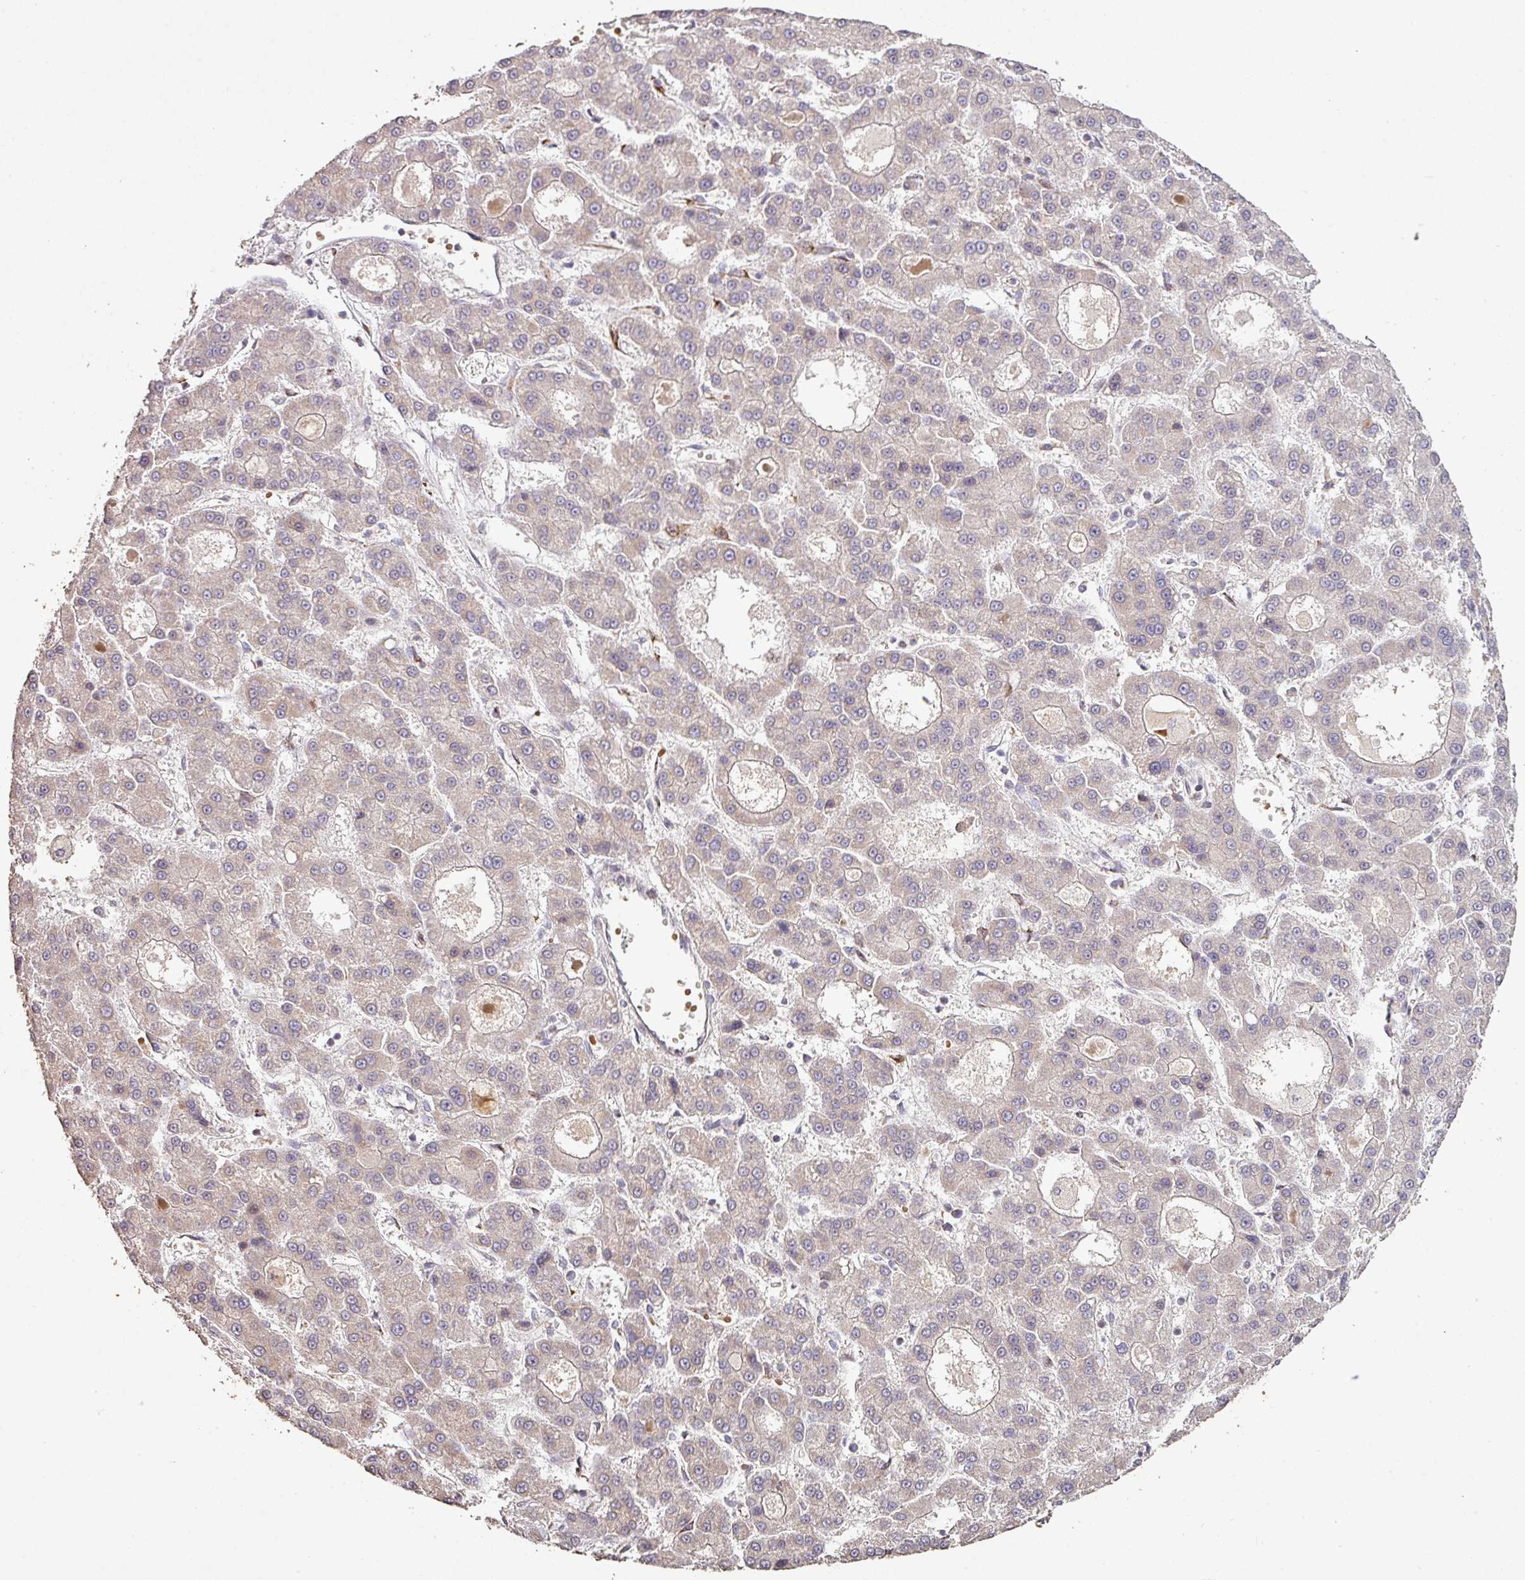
{"staining": {"intensity": "moderate", "quantity": "25%-75%", "location": "cytoplasmic/membranous"}, "tissue": "liver cancer", "cell_type": "Tumor cells", "image_type": "cancer", "snomed": [{"axis": "morphology", "description": "Carcinoma, Hepatocellular, NOS"}, {"axis": "topography", "description": "Liver"}], "caption": "Tumor cells reveal medium levels of moderate cytoplasmic/membranous positivity in about 25%-75% of cells in liver cancer.", "gene": "RPL23A", "patient": {"sex": "male", "age": 70}}